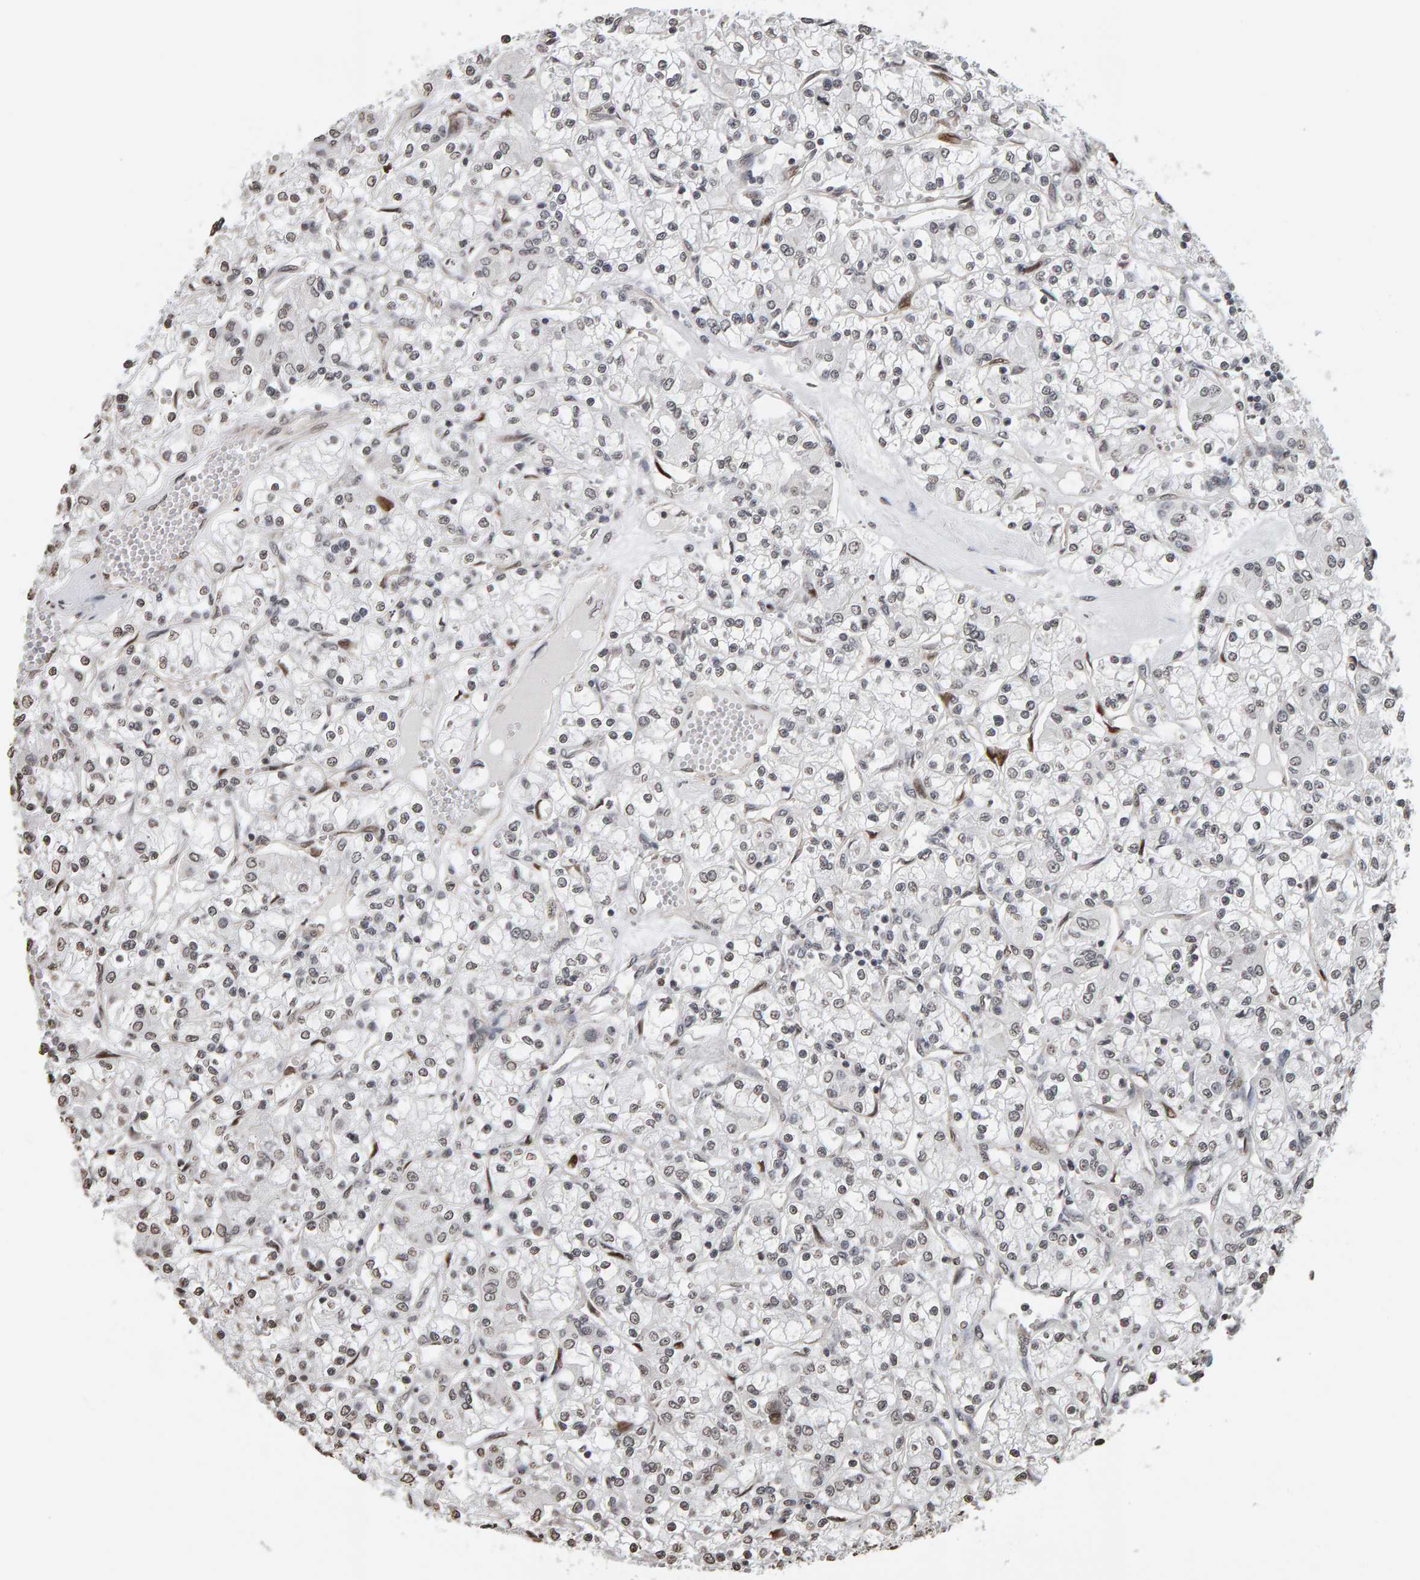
{"staining": {"intensity": "weak", "quantity": ">75%", "location": "nuclear"}, "tissue": "renal cancer", "cell_type": "Tumor cells", "image_type": "cancer", "snomed": [{"axis": "morphology", "description": "Adenocarcinoma, NOS"}, {"axis": "topography", "description": "Kidney"}], "caption": "Renal cancer stained with a brown dye demonstrates weak nuclear positive positivity in about >75% of tumor cells.", "gene": "AFF4", "patient": {"sex": "female", "age": 59}}